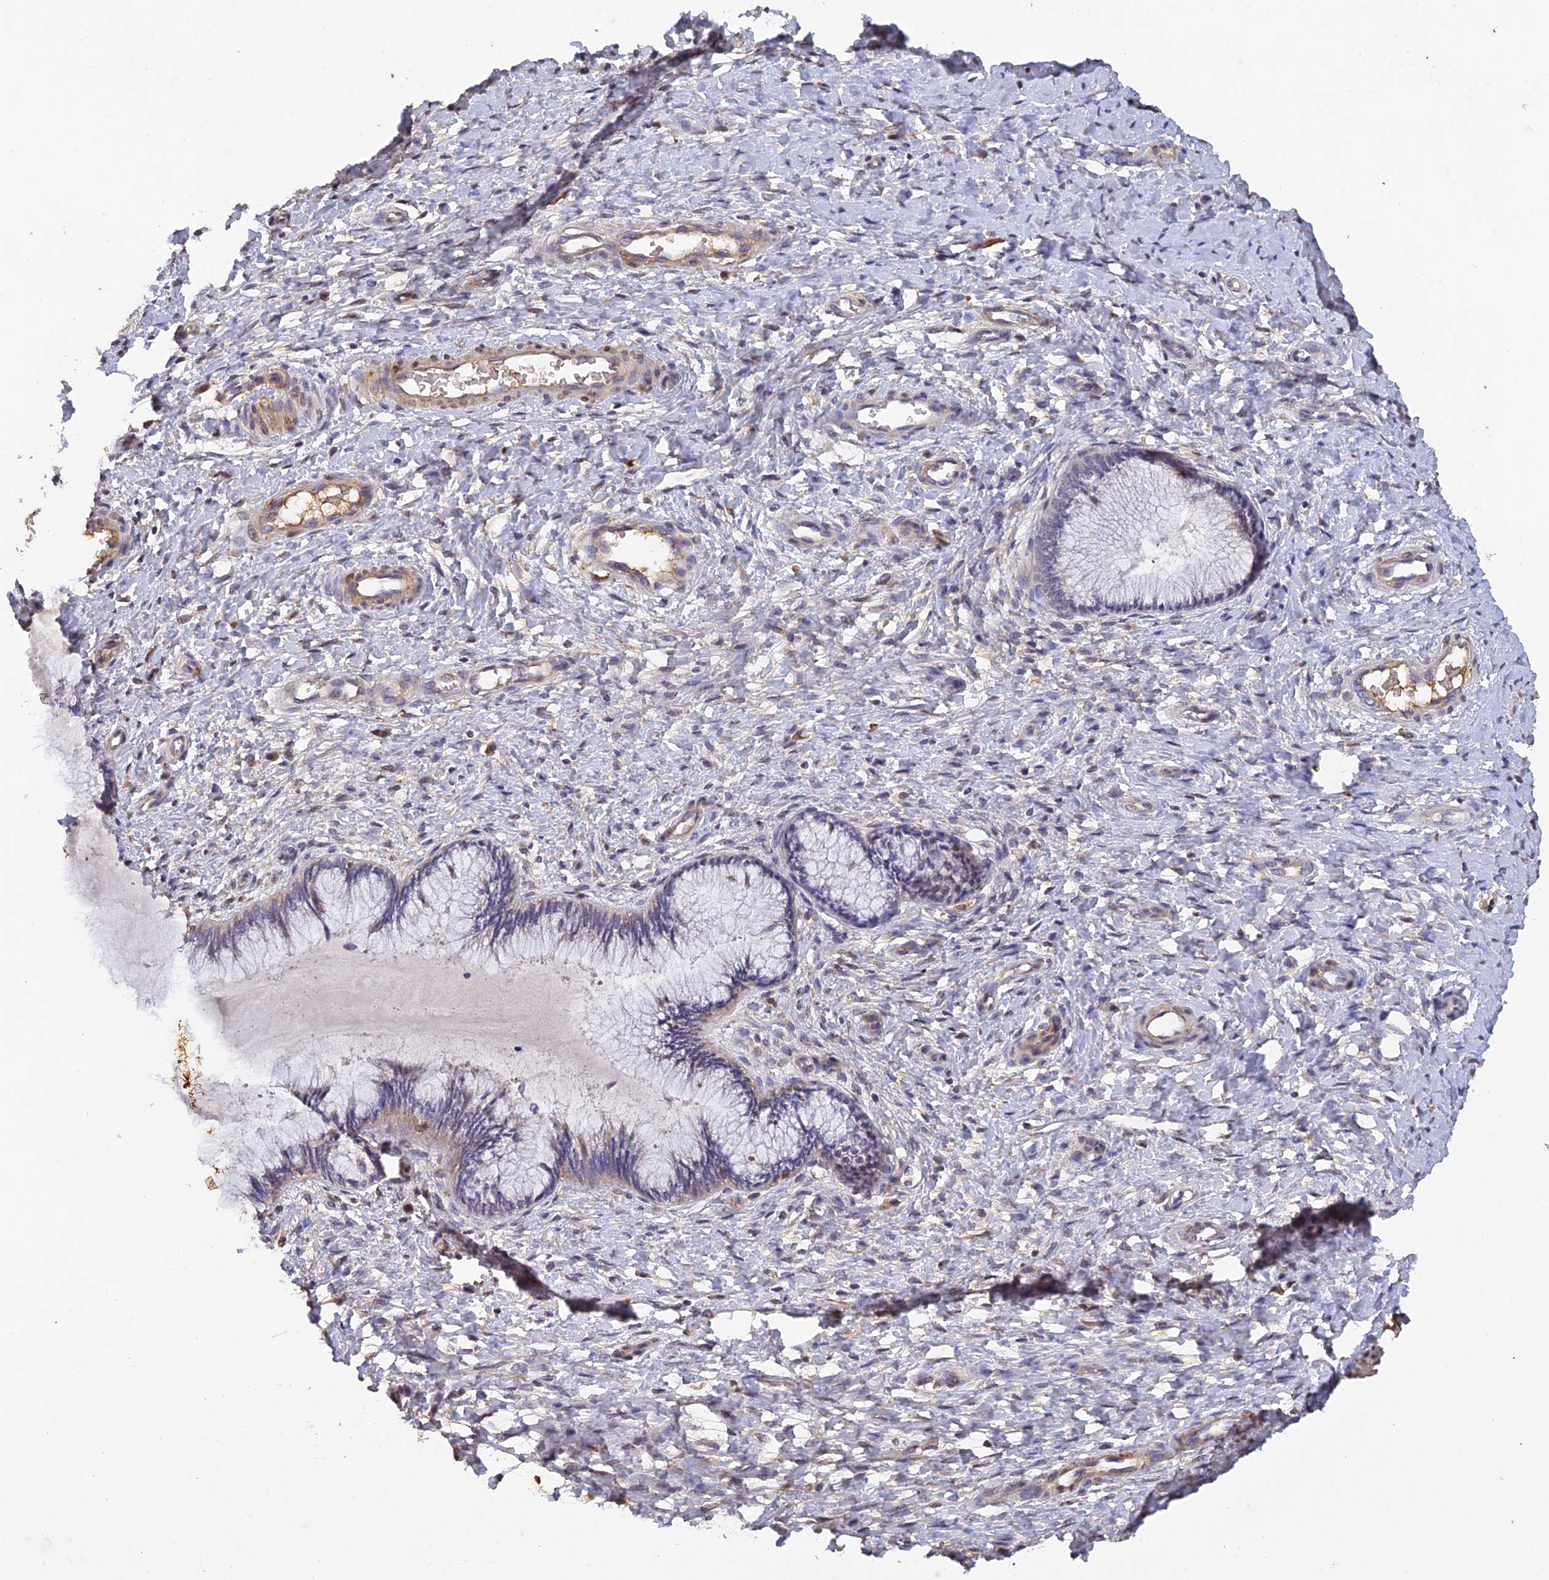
{"staining": {"intensity": "moderate", "quantity": "<25%", "location": "cytoplasmic/membranous"}, "tissue": "cervix", "cell_type": "Glandular cells", "image_type": "normal", "snomed": [{"axis": "morphology", "description": "Normal tissue, NOS"}, {"axis": "topography", "description": "Cervix"}], "caption": "Immunohistochemical staining of normal cervix shows <25% levels of moderate cytoplasmic/membranous protein expression in about <25% of glandular cells.", "gene": "SLC39A13", "patient": {"sex": "female", "age": 33}}